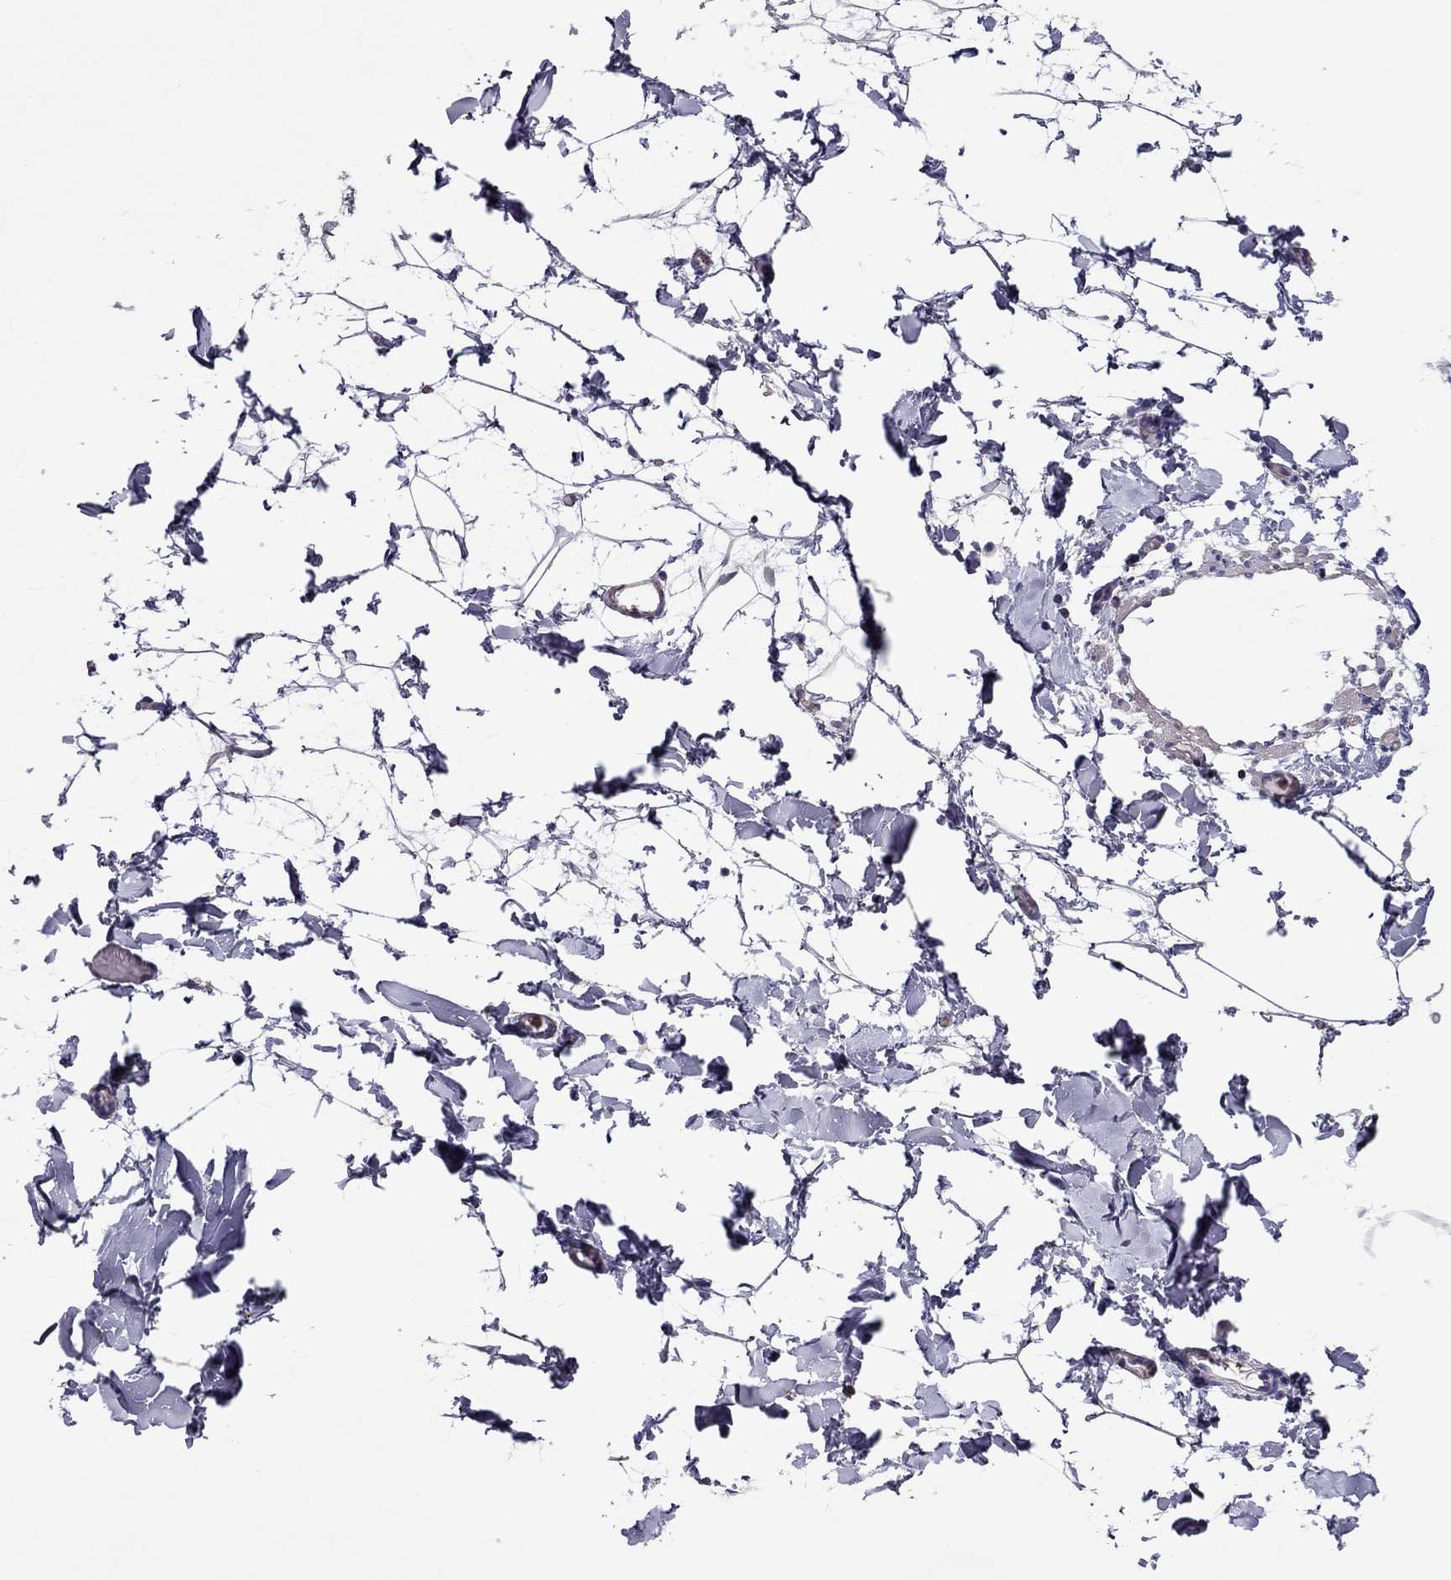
{"staining": {"intensity": "negative", "quantity": "none", "location": "none"}, "tissue": "adipose tissue", "cell_type": "Adipocytes", "image_type": "normal", "snomed": [{"axis": "morphology", "description": "Normal tissue, NOS"}, {"axis": "topography", "description": "Gallbladder"}, {"axis": "topography", "description": "Peripheral nerve tissue"}], "caption": "Photomicrograph shows no protein positivity in adipocytes of normal adipose tissue.", "gene": "TEX22", "patient": {"sex": "female", "age": 45}}